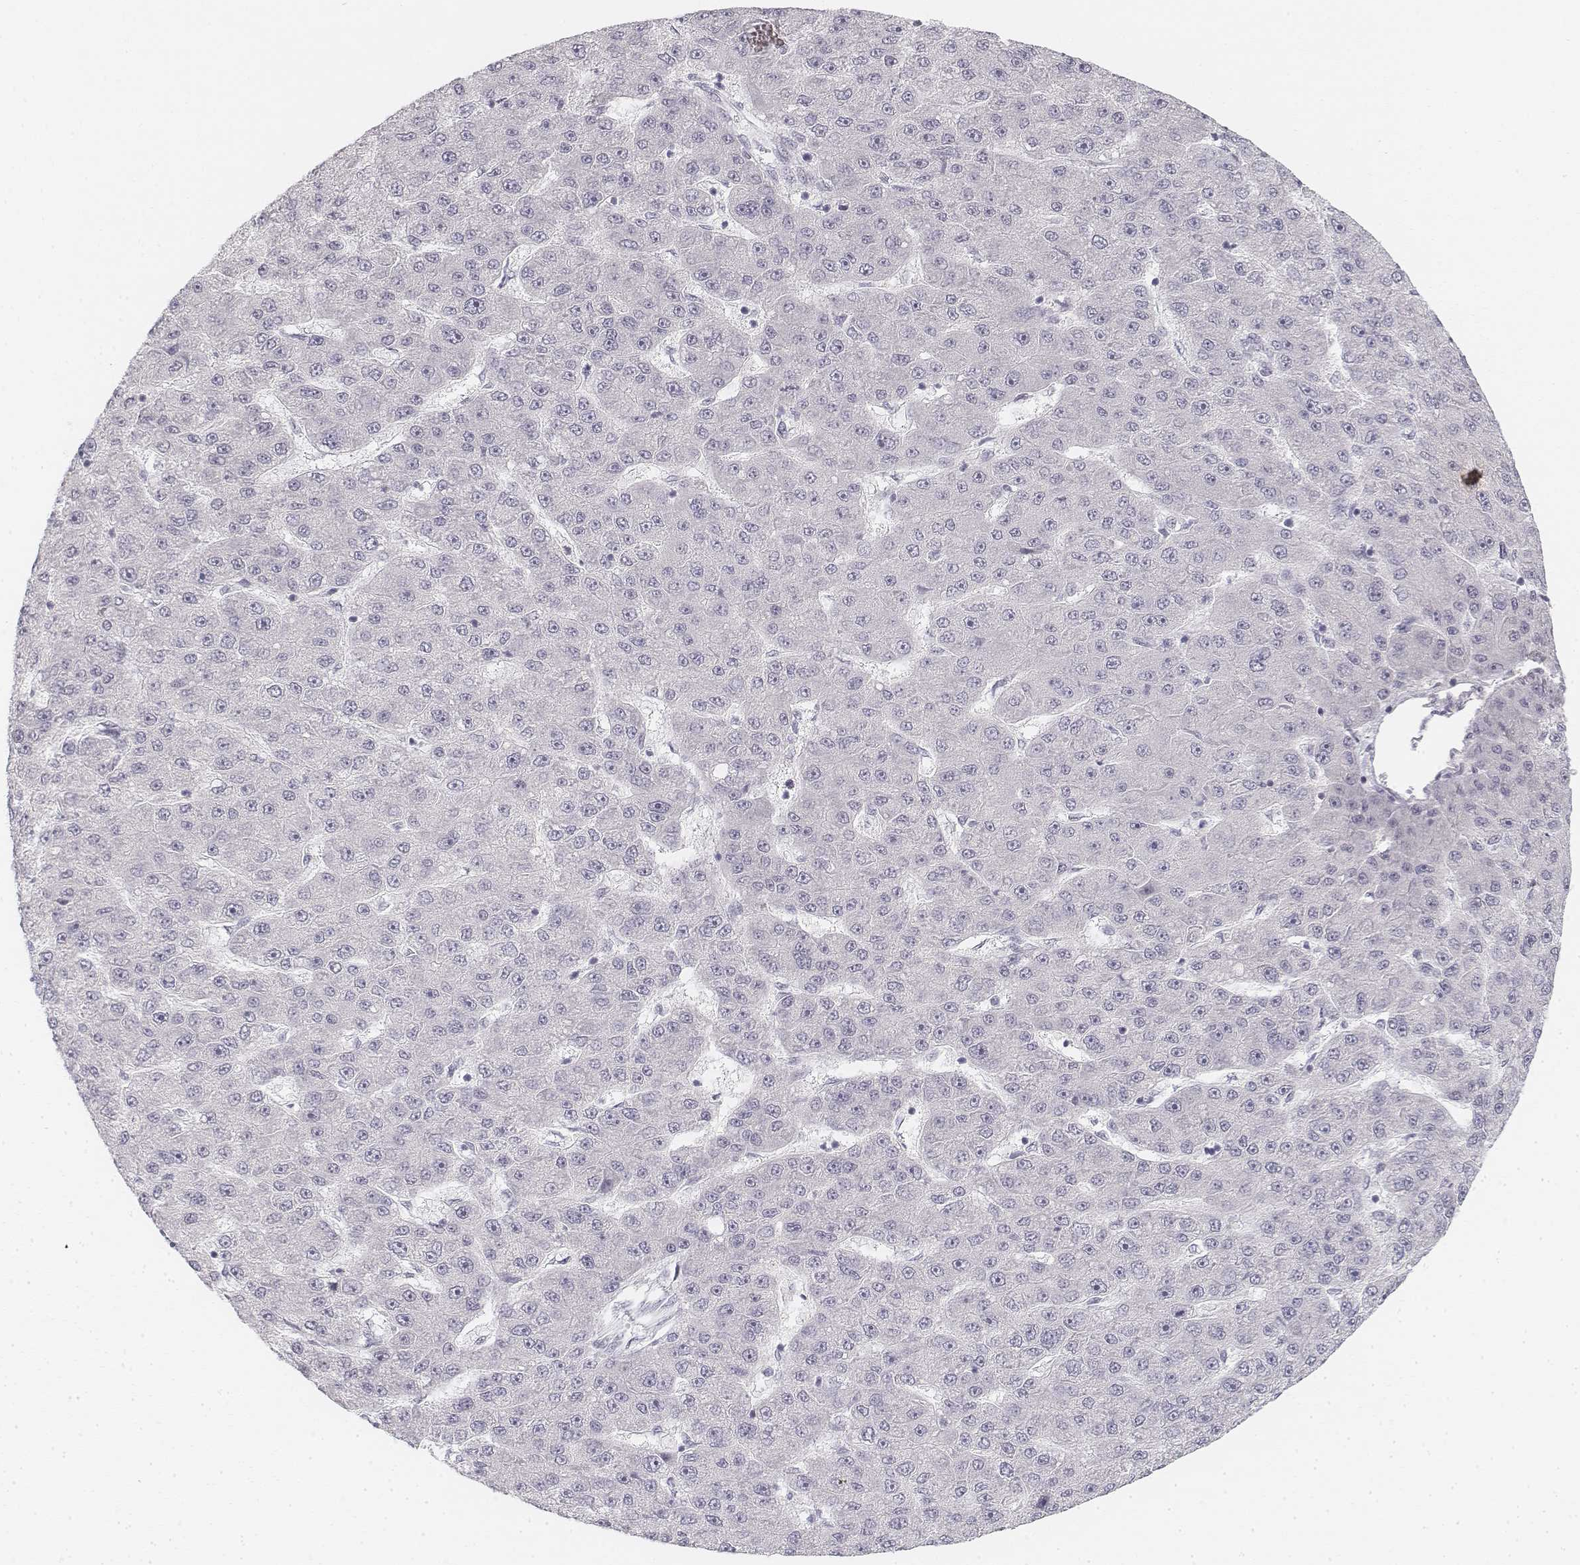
{"staining": {"intensity": "negative", "quantity": "none", "location": "none"}, "tissue": "liver cancer", "cell_type": "Tumor cells", "image_type": "cancer", "snomed": [{"axis": "morphology", "description": "Carcinoma, Hepatocellular, NOS"}, {"axis": "topography", "description": "Liver"}], "caption": "Hepatocellular carcinoma (liver) was stained to show a protein in brown. There is no significant positivity in tumor cells. (IHC, brightfield microscopy, high magnification).", "gene": "KRTAP2-1", "patient": {"sex": "male", "age": 67}}